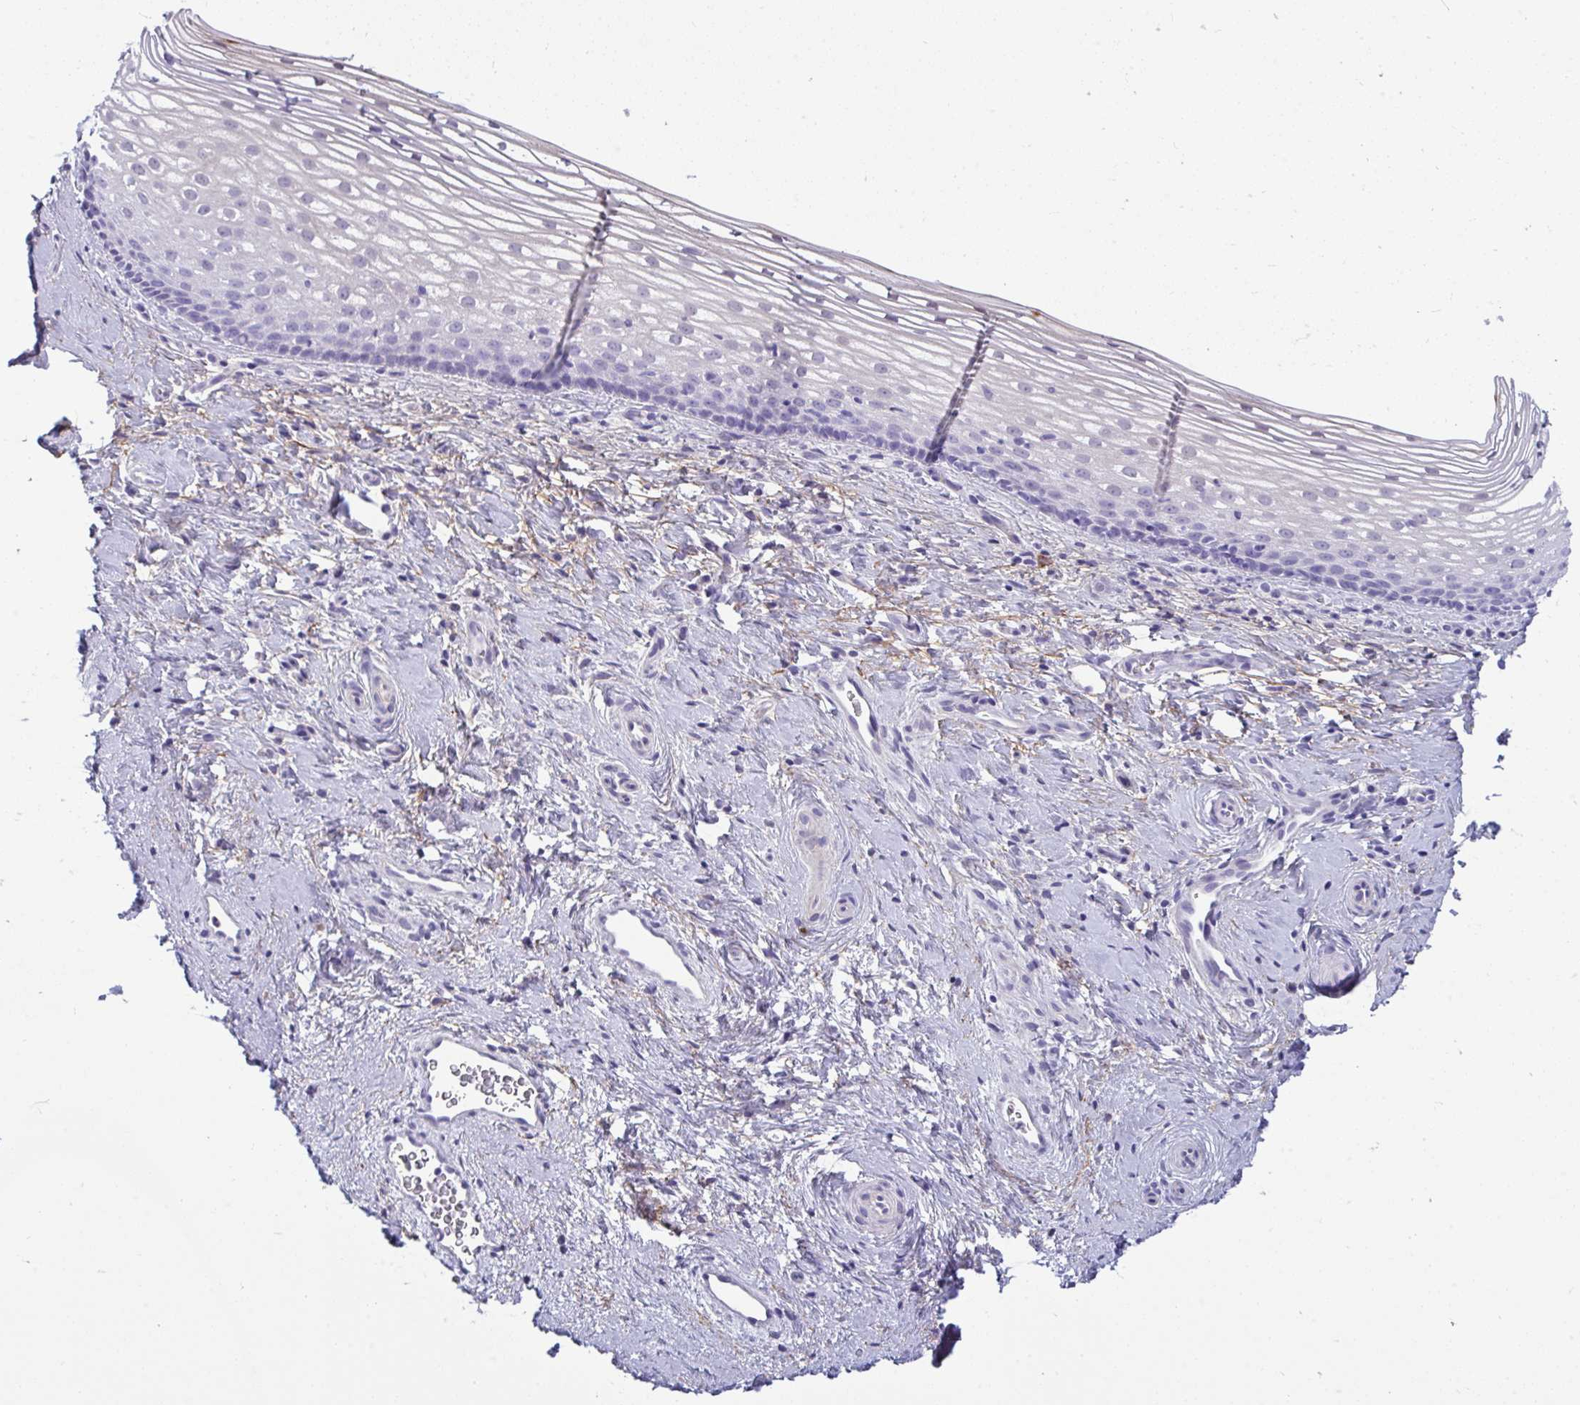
{"staining": {"intensity": "negative", "quantity": "none", "location": "none"}, "tissue": "vagina", "cell_type": "Squamous epithelial cells", "image_type": "normal", "snomed": [{"axis": "morphology", "description": "Normal tissue, NOS"}, {"axis": "topography", "description": "Vagina"}], "caption": "Immunohistochemistry micrograph of benign vagina stained for a protein (brown), which demonstrates no expression in squamous epithelial cells.", "gene": "PIGZ", "patient": {"sex": "female", "age": 51}}